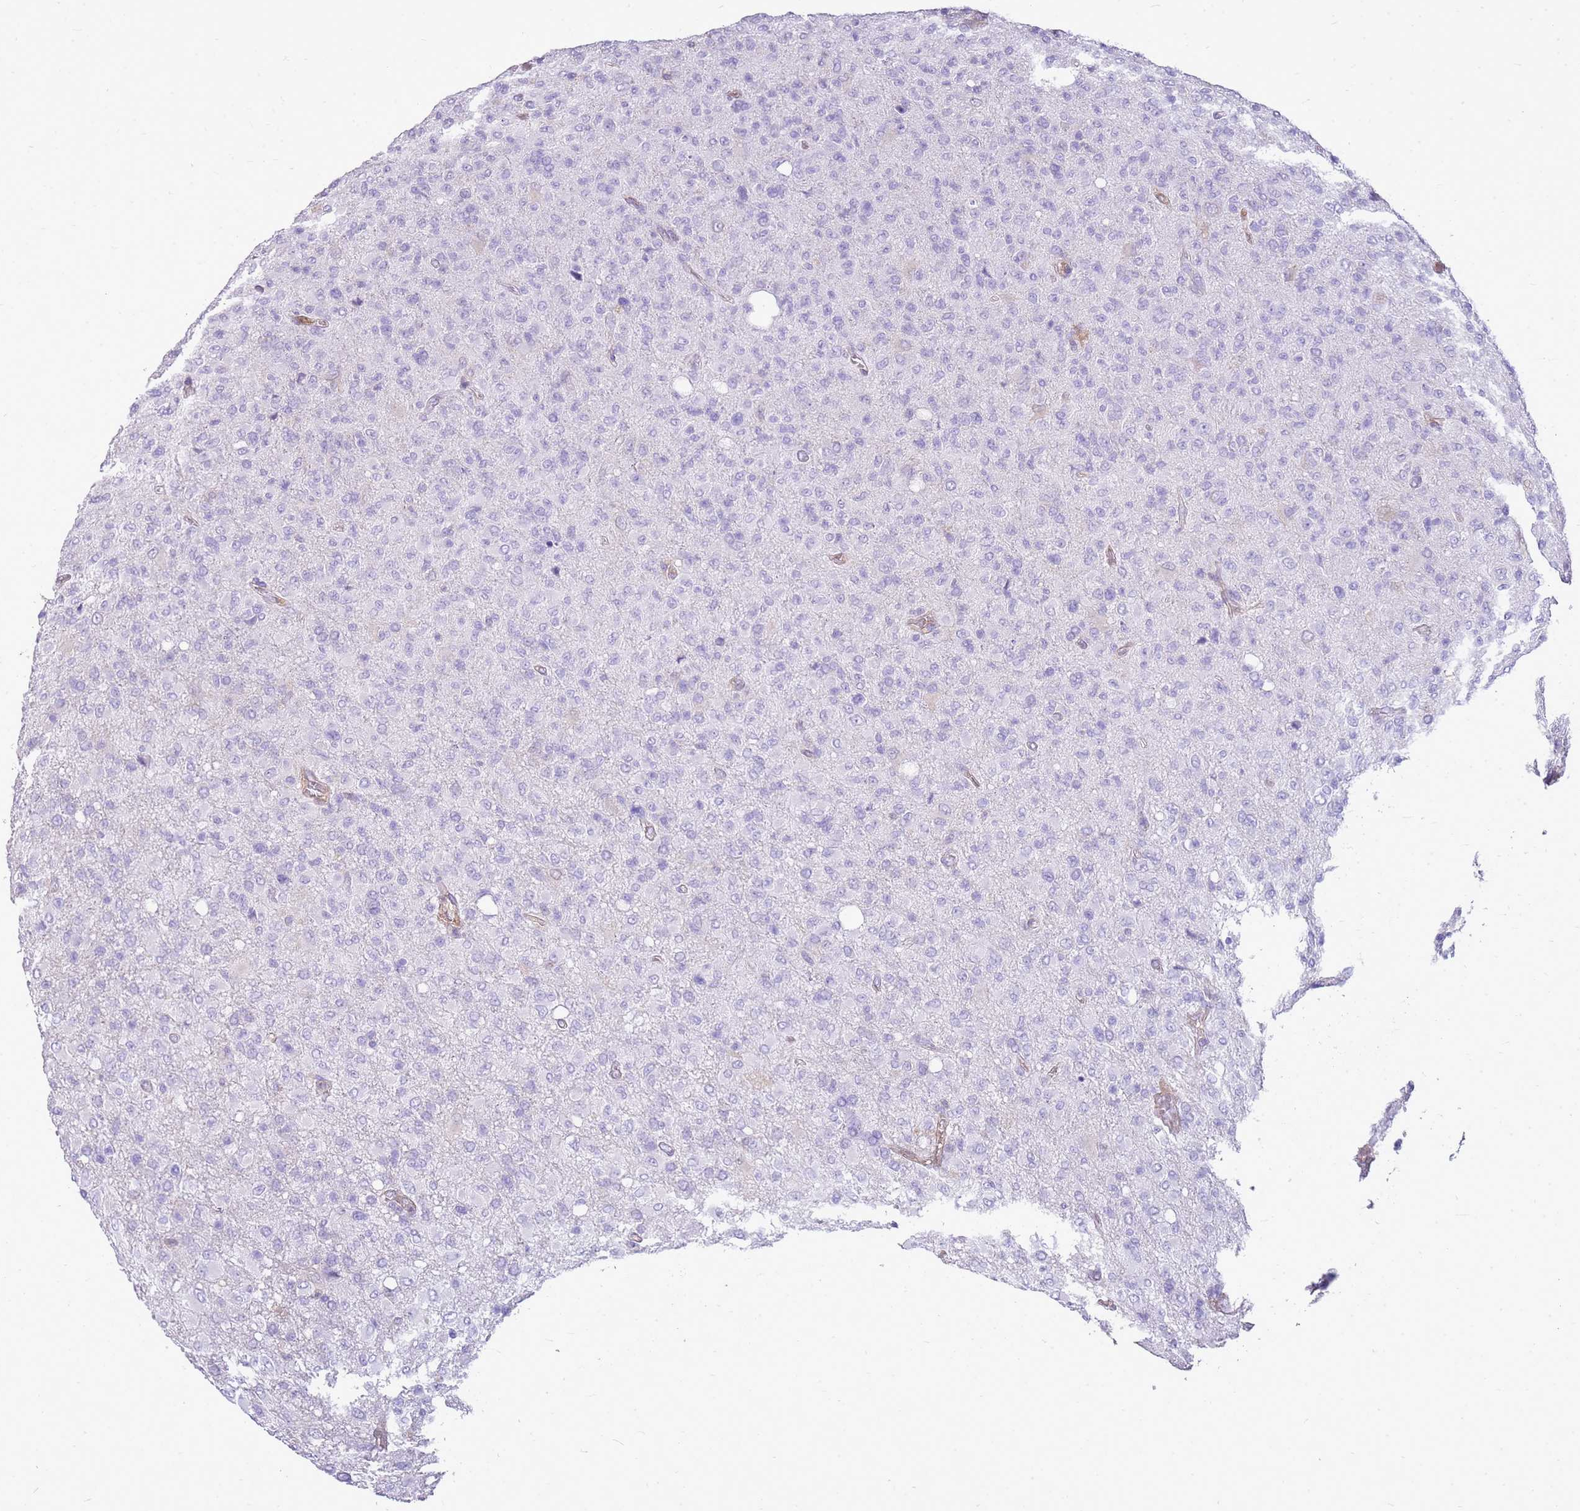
{"staining": {"intensity": "negative", "quantity": "none", "location": "none"}, "tissue": "glioma", "cell_type": "Tumor cells", "image_type": "cancer", "snomed": [{"axis": "morphology", "description": "Glioma, malignant, High grade"}, {"axis": "topography", "description": "Brain"}], "caption": "Immunohistochemistry (IHC) photomicrograph of human high-grade glioma (malignant) stained for a protein (brown), which reveals no positivity in tumor cells.", "gene": "SULT1E1", "patient": {"sex": "female", "age": 57}}